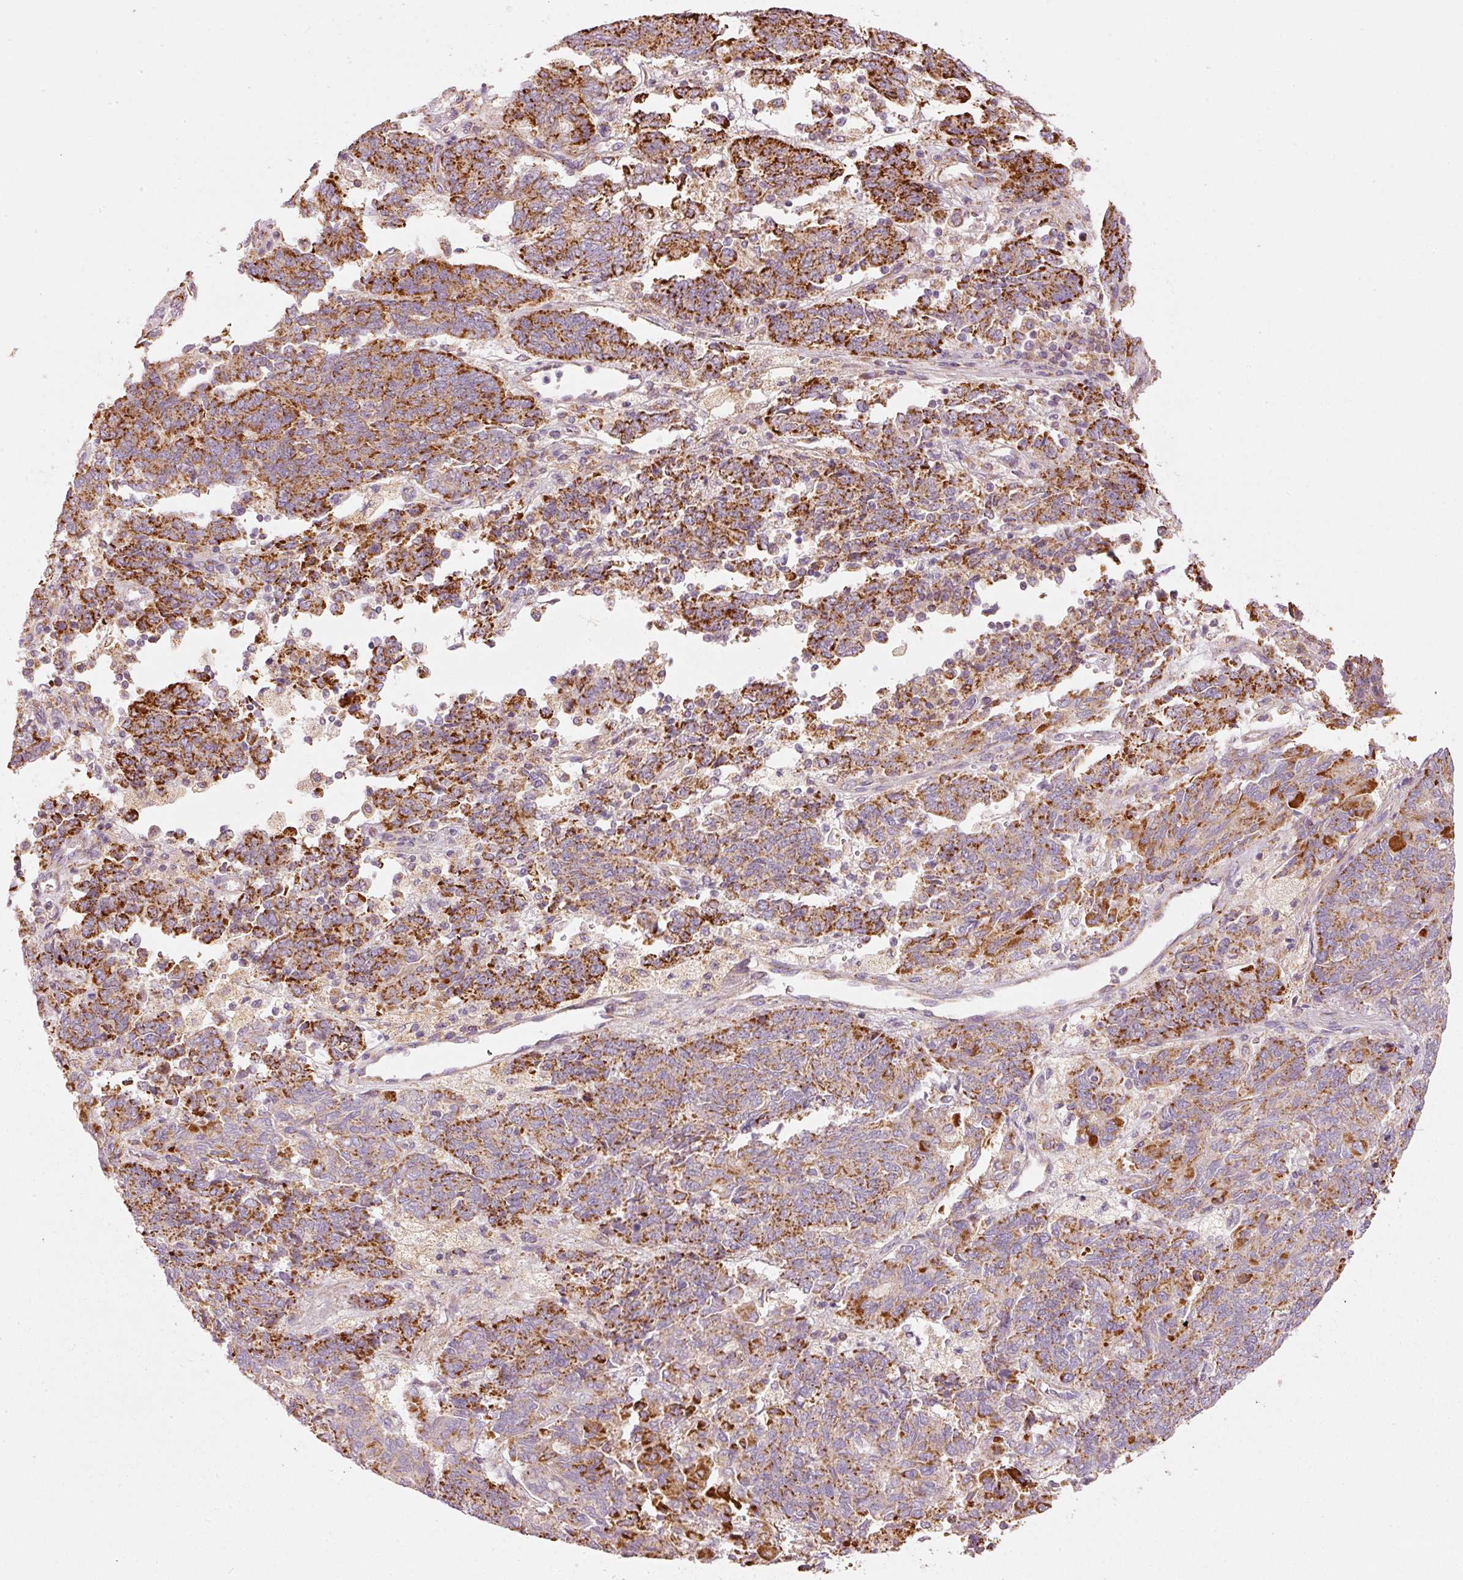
{"staining": {"intensity": "strong", "quantity": "25%-75%", "location": "cytoplasmic/membranous"}, "tissue": "endometrial cancer", "cell_type": "Tumor cells", "image_type": "cancer", "snomed": [{"axis": "morphology", "description": "Adenocarcinoma, NOS"}, {"axis": "topography", "description": "Endometrium"}], "caption": "High-power microscopy captured an immunohistochemistry (IHC) micrograph of endometrial adenocarcinoma, revealing strong cytoplasmic/membranous expression in approximately 25%-75% of tumor cells.", "gene": "C17orf98", "patient": {"sex": "female", "age": 80}}